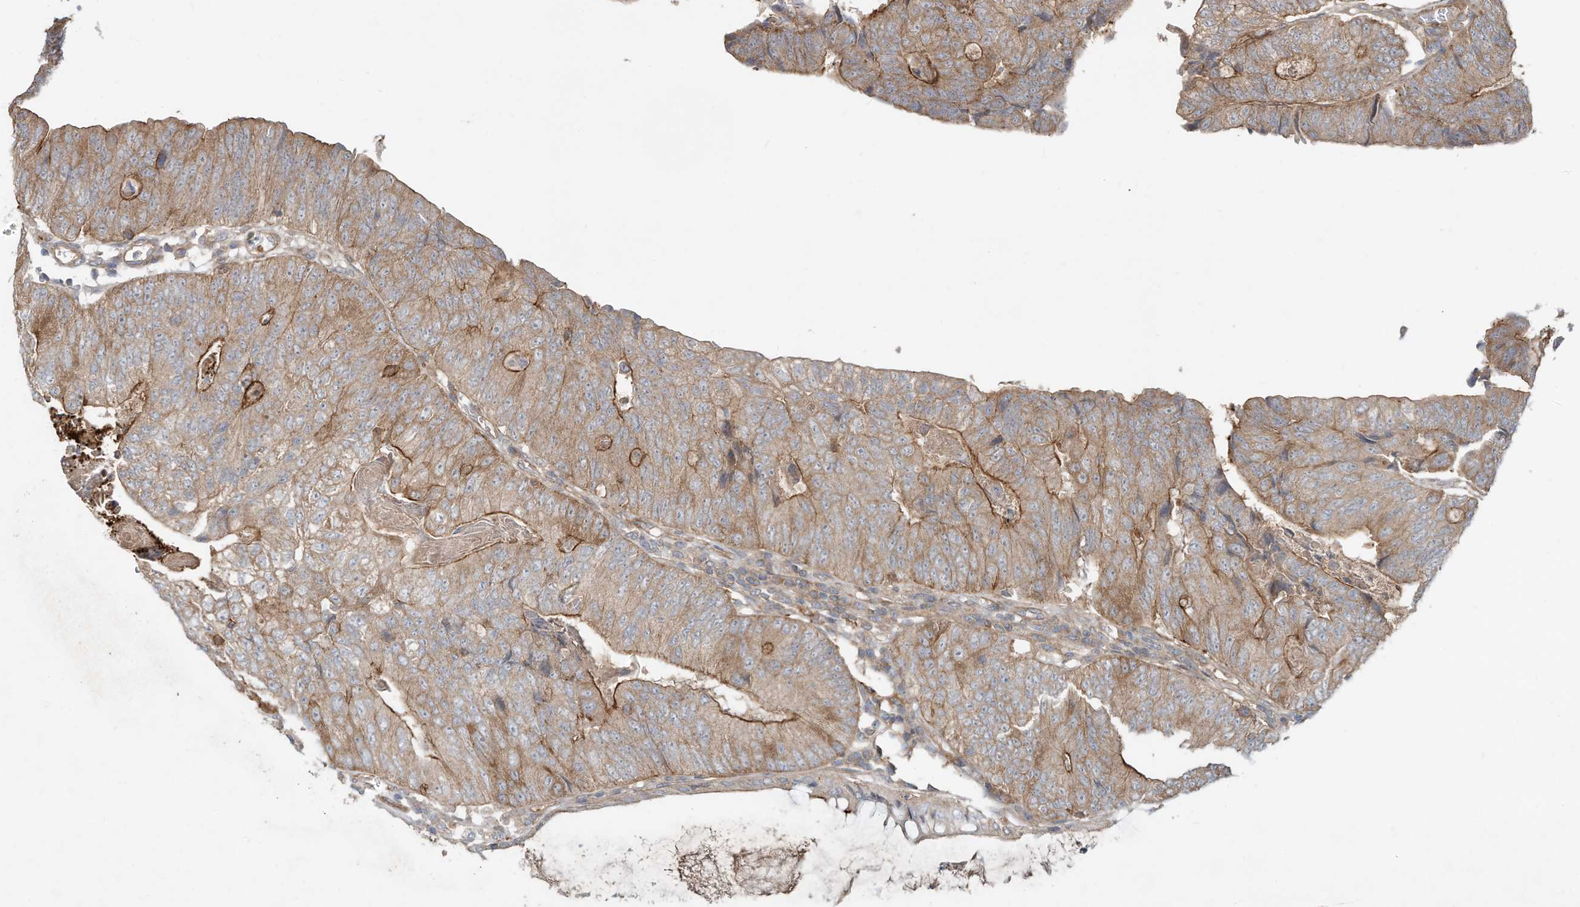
{"staining": {"intensity": "moderate", "quantity": ">75%", "location": "cytoplasmic/membranous"}, "tissue": "colorectal cancer", "cell_type": "Tumor cells", "image_type": "cancer", "snomed": [{"axis": "morphology", "description": "Adenocarcinoma, NOS"}, {"axis": "topography", "description": "Colon"}], "caption": "Moderate cytoplasmic/membranous staining is appreciated in approximately >75% of tumor cells in adenocarcinoma (colorectal).", "gene": "HTR5A", "patient": {"sex": "female", "age": 67}}